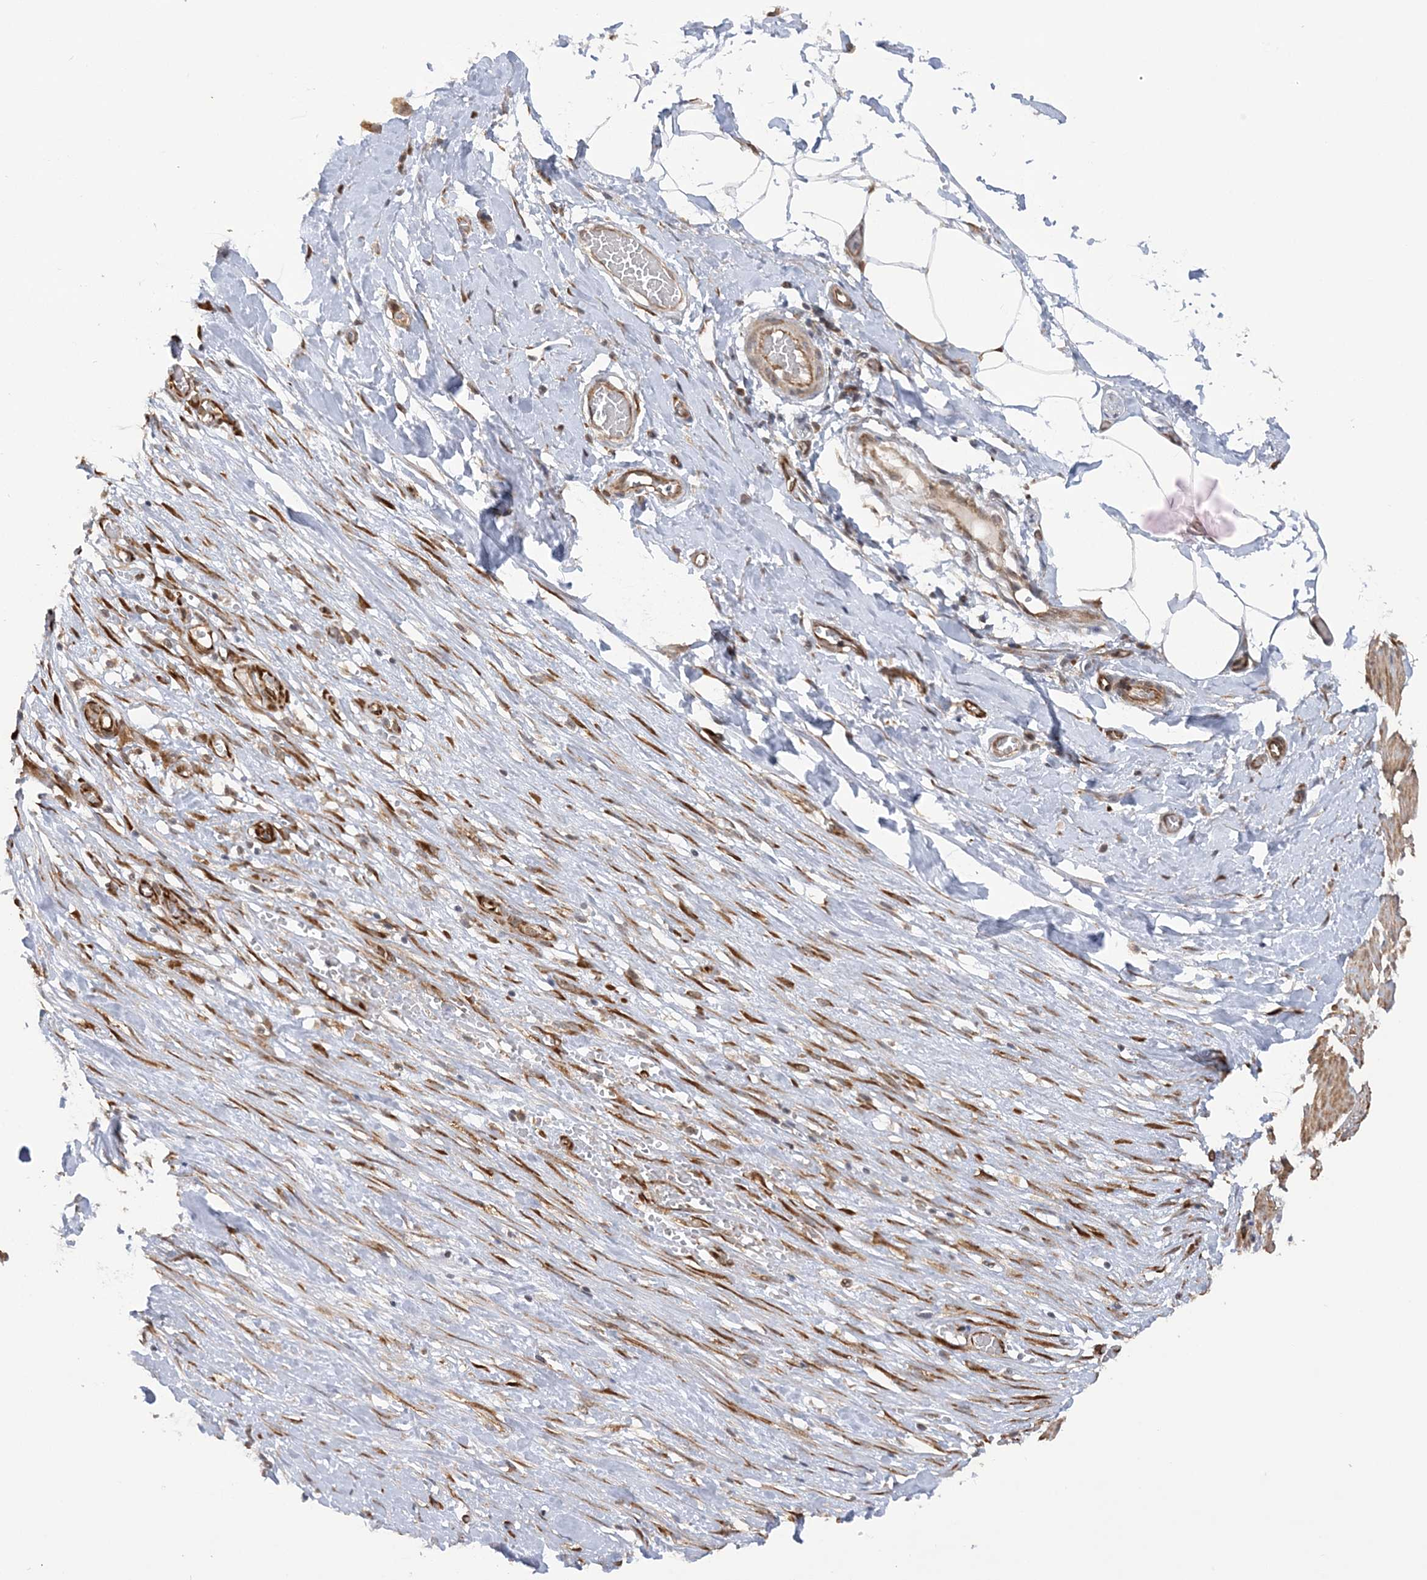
{"staining": {"intensity": "moderate", "quantity": ">75%", "location": "cytoplasmic/membranous"}, "tissue": "smooth muscle", "cell_type": "Smooth muscle cells", "image_type": "normal", "snomed": [{"axis": "morphology", "description": "Normal tissue, NOS"}, {"axis": "morphology", "description": "Adenocarcinoma, NOS"}, {"axis": "topography", "description": "Colon"}, {"axis": "topography", "description": "Peripheral nerve tissue"}], "caption": "This is an image of IHC staining of unremarkable smooth muscle, which shows moderate staining in the cytoplasmic/membranous of smooth muscle cells.", "gene": "MRPL47", "patient": {"sex": "male", "age": 14}}